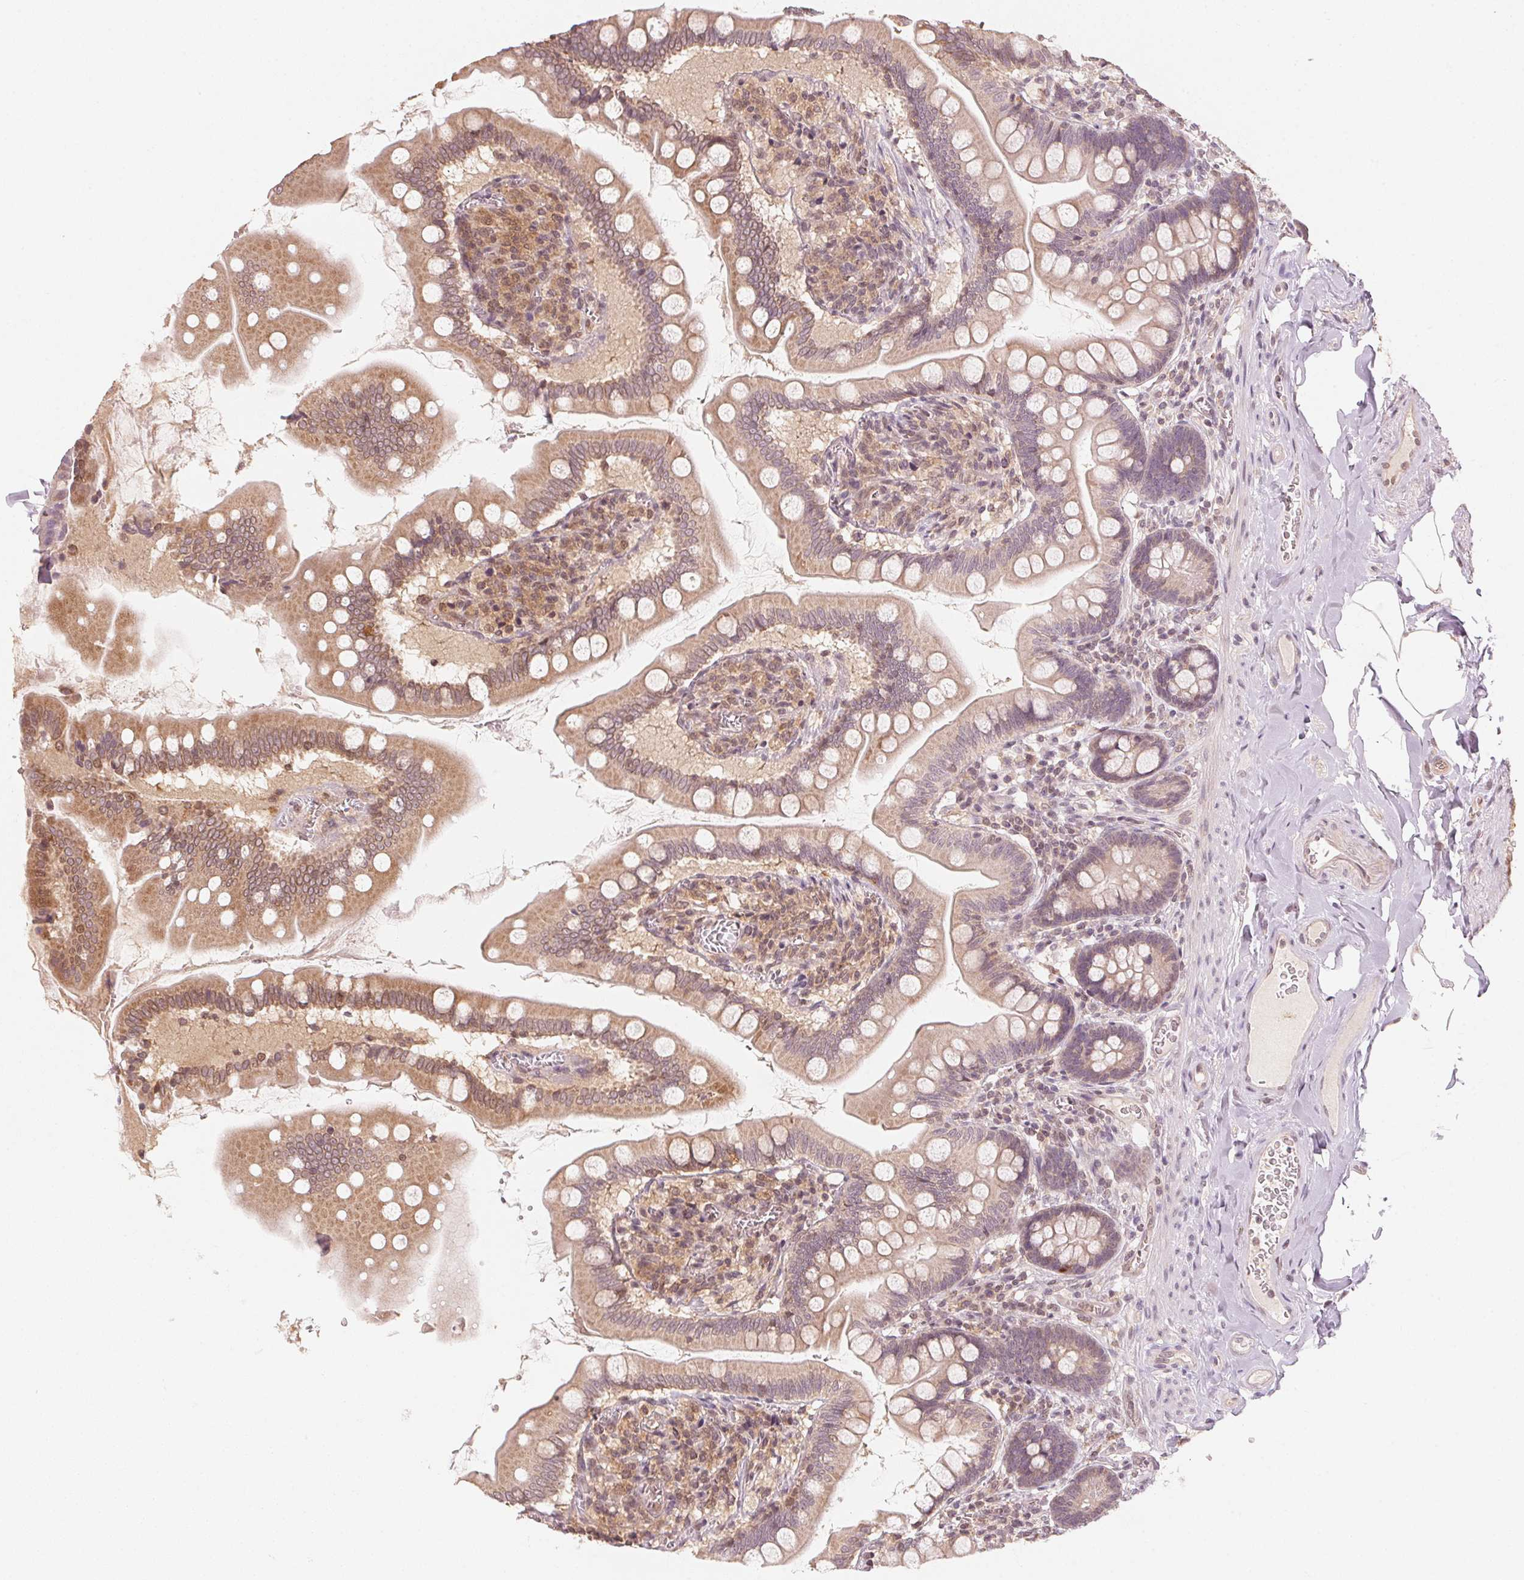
{"staining": {"intensity": "moderate", "quantity": ">75%", "location": "cytoplasmic/membranous"}, "tissue": "small intestine", "cell_type": "Glandular cells", "image_type": "normal", "snomed": [{"axis": "morphology", "description": "Normal tissue, NOS"}, {"axis": "topography", "description": "Small intestine"}], "caption": "Immunohistochemical staining of normal human small intestine reveals moderate cytoplasmic/membranous protein expression in about >75% of glandular cells. (DAB (3,3'-diaminobenzidine) IHC, brown staining for protein, blue staining for nuclei).", "gene": "C2orf73", "patient": {"sex": "female", "age": 56}}